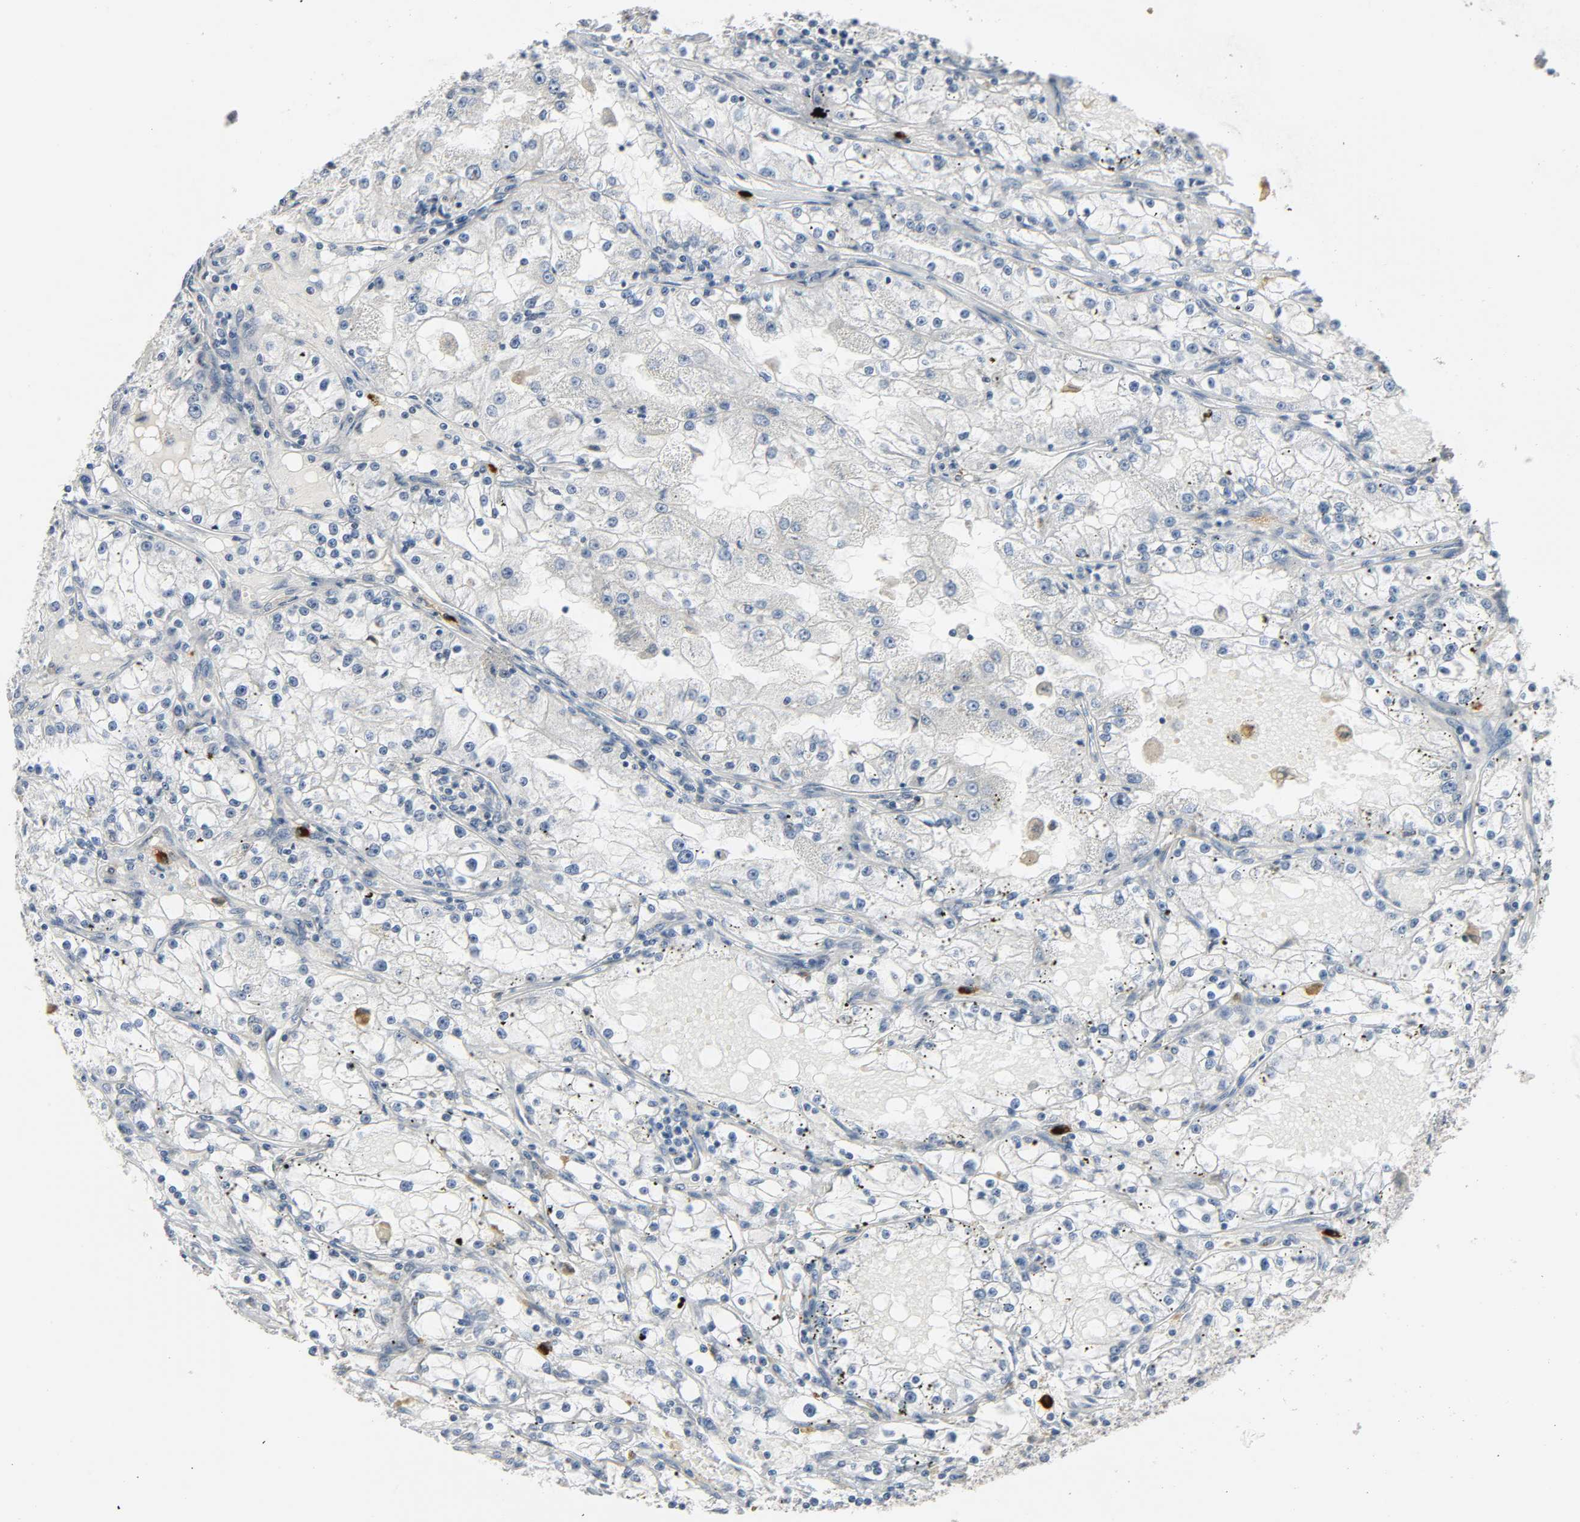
{"staining": {"intensity": "negative", "quantity": "none", "location": "none"}, "tissue": "renal cancer", "cell_type": "Tumor cells", "image_type": "cancer", "snomed": [{"axis": "morphology", "description": "Adenocarcinoma, NOS"}, {"axis": "topography", "description": "Kidney"}], "caption": "This is an immunohistochemistry micrograph of renal cancer. There is no positivity in tumor cells.", "gene": "LIMCH1", "patient": {"sex": "male", "age": 56}}